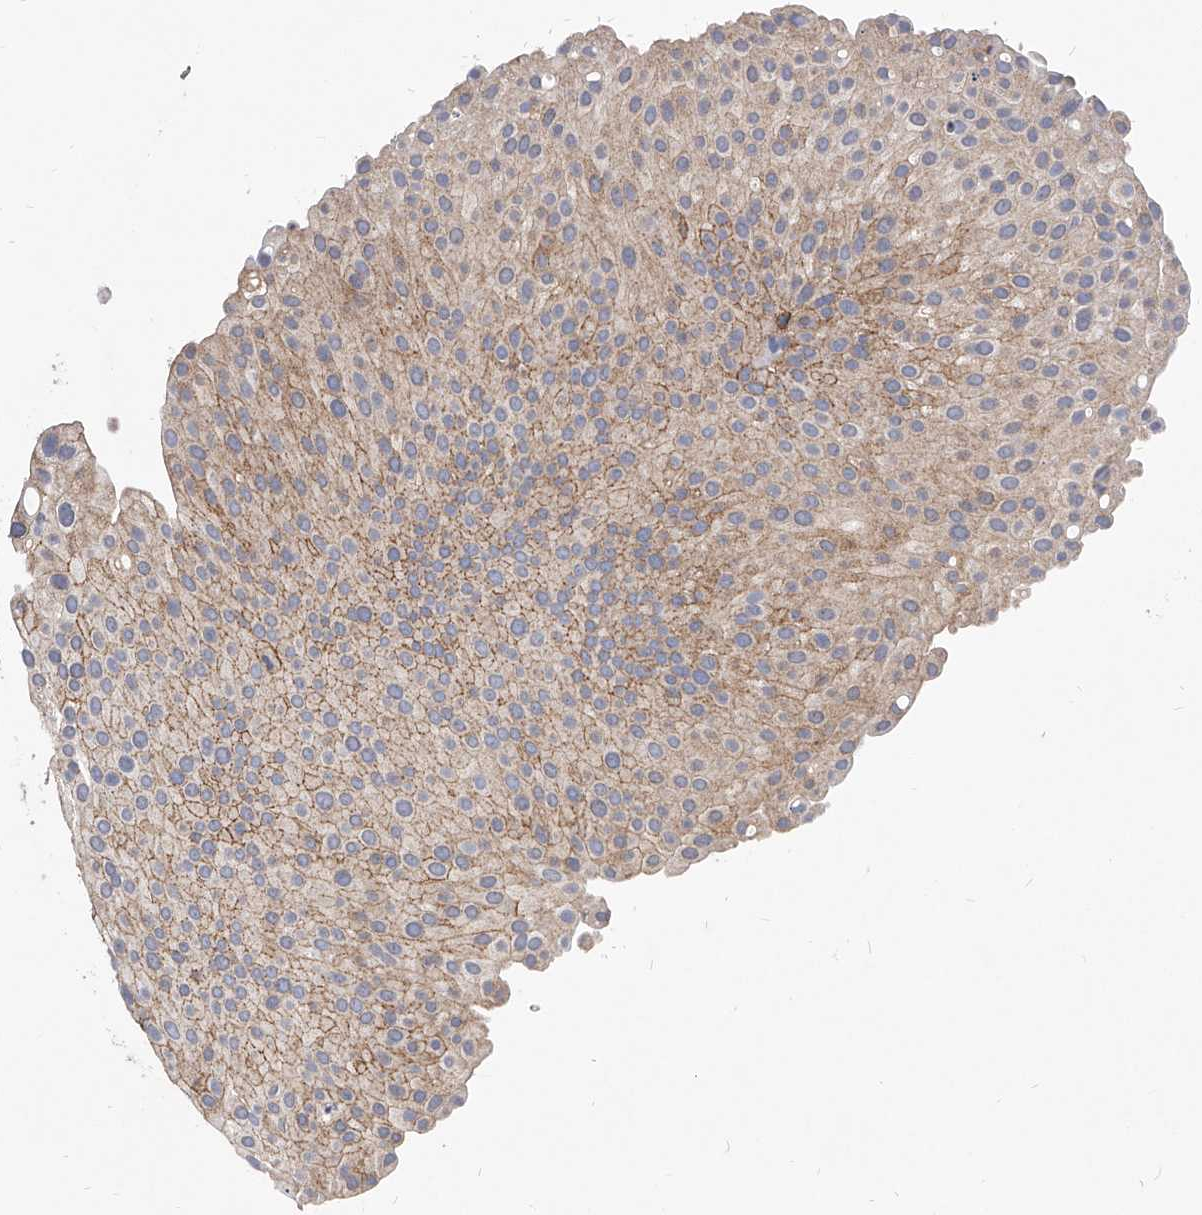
{"staining": {"intensity": "weak", "quantity": ">75%", "location": "cytoplasmic/membranous"}, "tissue": "urothelial cancer", "cell_type": "Tumor cells", "image_type": "cancer", "snomed": [{"axis": "morphology", "description": "Urothelial carcinoma, Low grade"}, {"axis": "topography", "description": "Smooth muscle"}, {"axis": "topography", "description": "Urinary bladder"}], "caption": "Urothelial cancer stained with a protein marker shows weak staining in tumor cells.", "gene": "ATG5", "patient": {"sex": "male", "age": 60}}